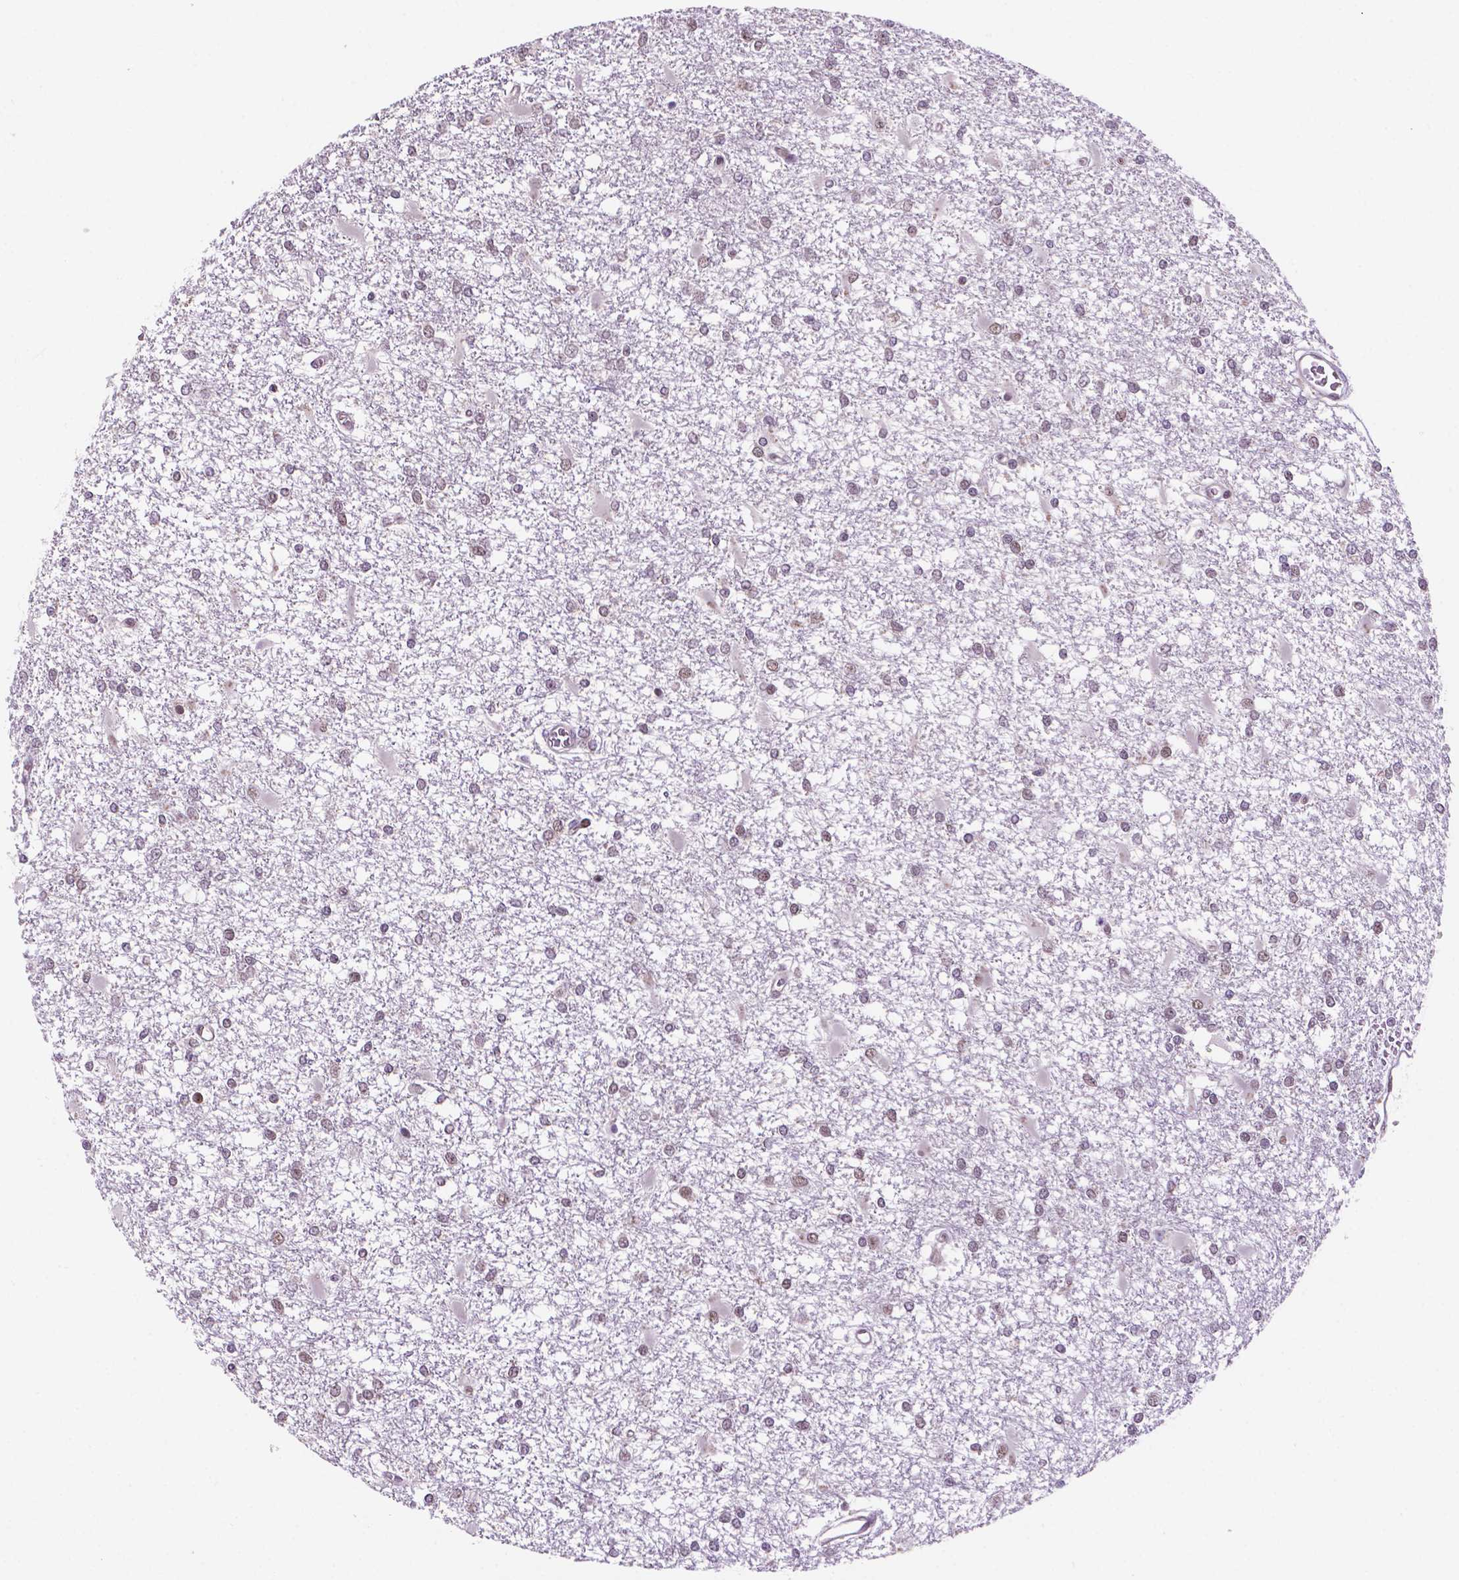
{"staining": {"intensity": "weak", "quantity": "25%-75%", "location": "nuclear"}, "tissue": "glioma", "cell_type": "Tumor cells", "image_type": "cancer", "snomed": [{"axis": "morphology", "description": "Glioma, malignant, High grade"}, {"axis": "topography", "description": "Cerebral cortex"}], "caption": "DAB immunohistochemical staining of human malignant high-grade glioma displays weak nuclear protein staining in about 25%-75% of tumor cells.", "gene": "PER2", "patient": {"sex": "male", "age": 79}}